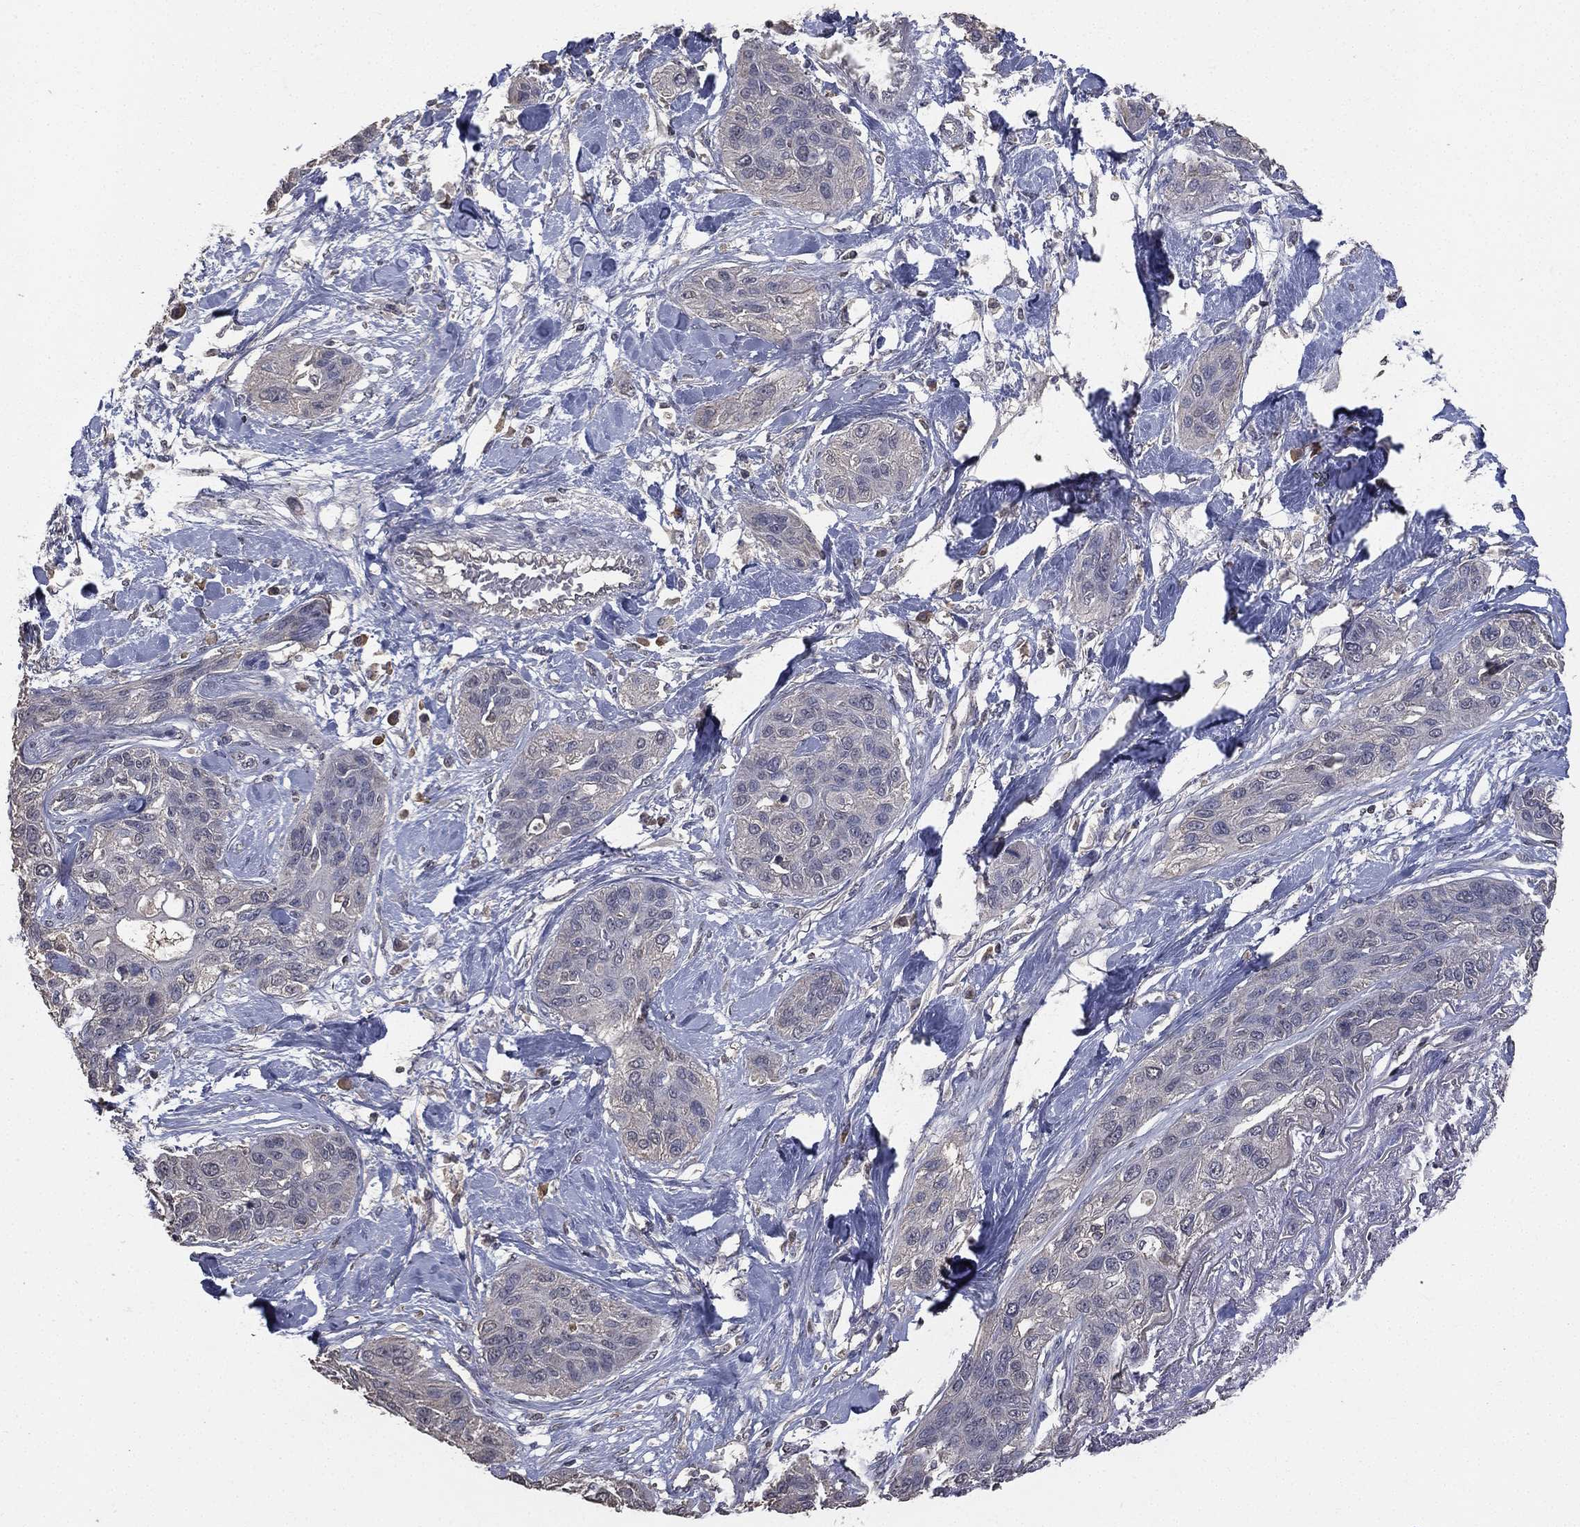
{"staining": {"intensity": "negative", "quantity": "none", "location": "none"}, "tissue": "lung cancer", "cell_type": "Tumor cells", "image_type": "cancer", "snomed": [{"axis": "morphology", "description": "Squamous cell carcinoma, NOS"}, {"axis": "topography", "description": "Lung"}], "caption": "Squamous cell carcinoma (lung) was stained to show a protein in brown. There is no significant staining in tumor cells.", "gene": "SNAP25", "patient": {"sex": "female", "age": 70}}